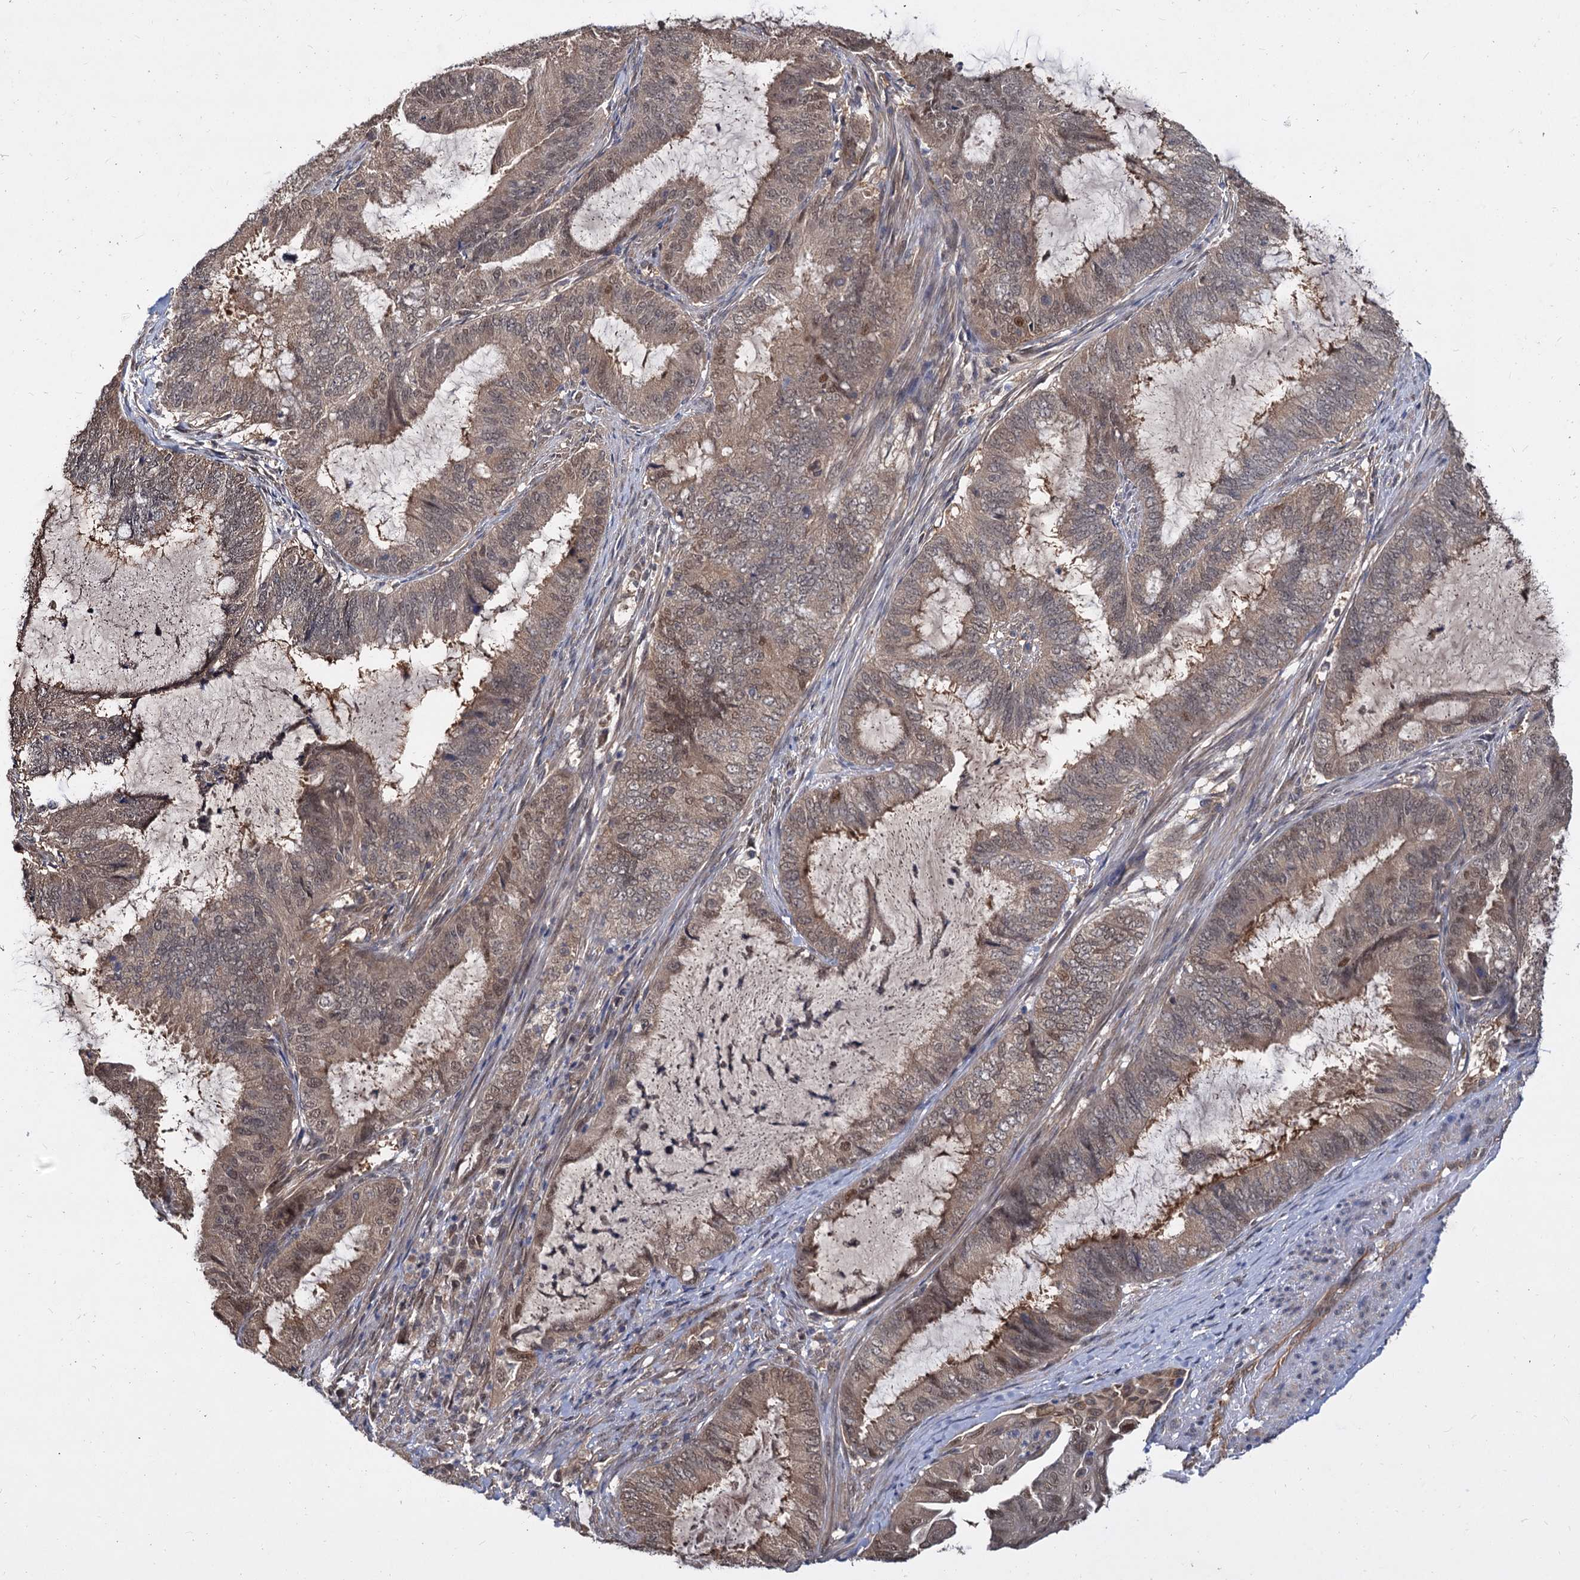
{"staining": {"intensity": "moderate", "quantity": ">75%", "location": "nuclear"}, "tissue": "endometrial cancer", "cell_type": "Tumor cells", "image_type": "cancer", "snomed": [{"axis": "morphology", "description": "Adenocarcinoma, NOS"}, {"axis": "topography", "description": "Endometrium"}], "caption": "A medium amount of moderate nuclear positivity is present in approximately >75% of tumor cells in adenocarcinoma (endometrial) tissue. (DAB (3,3'-diaminobenzidine) IHC with brightfield microscopy, high magnification).", "gene": "PSMD4", "patient": {"sex": "female", "age": 51}}